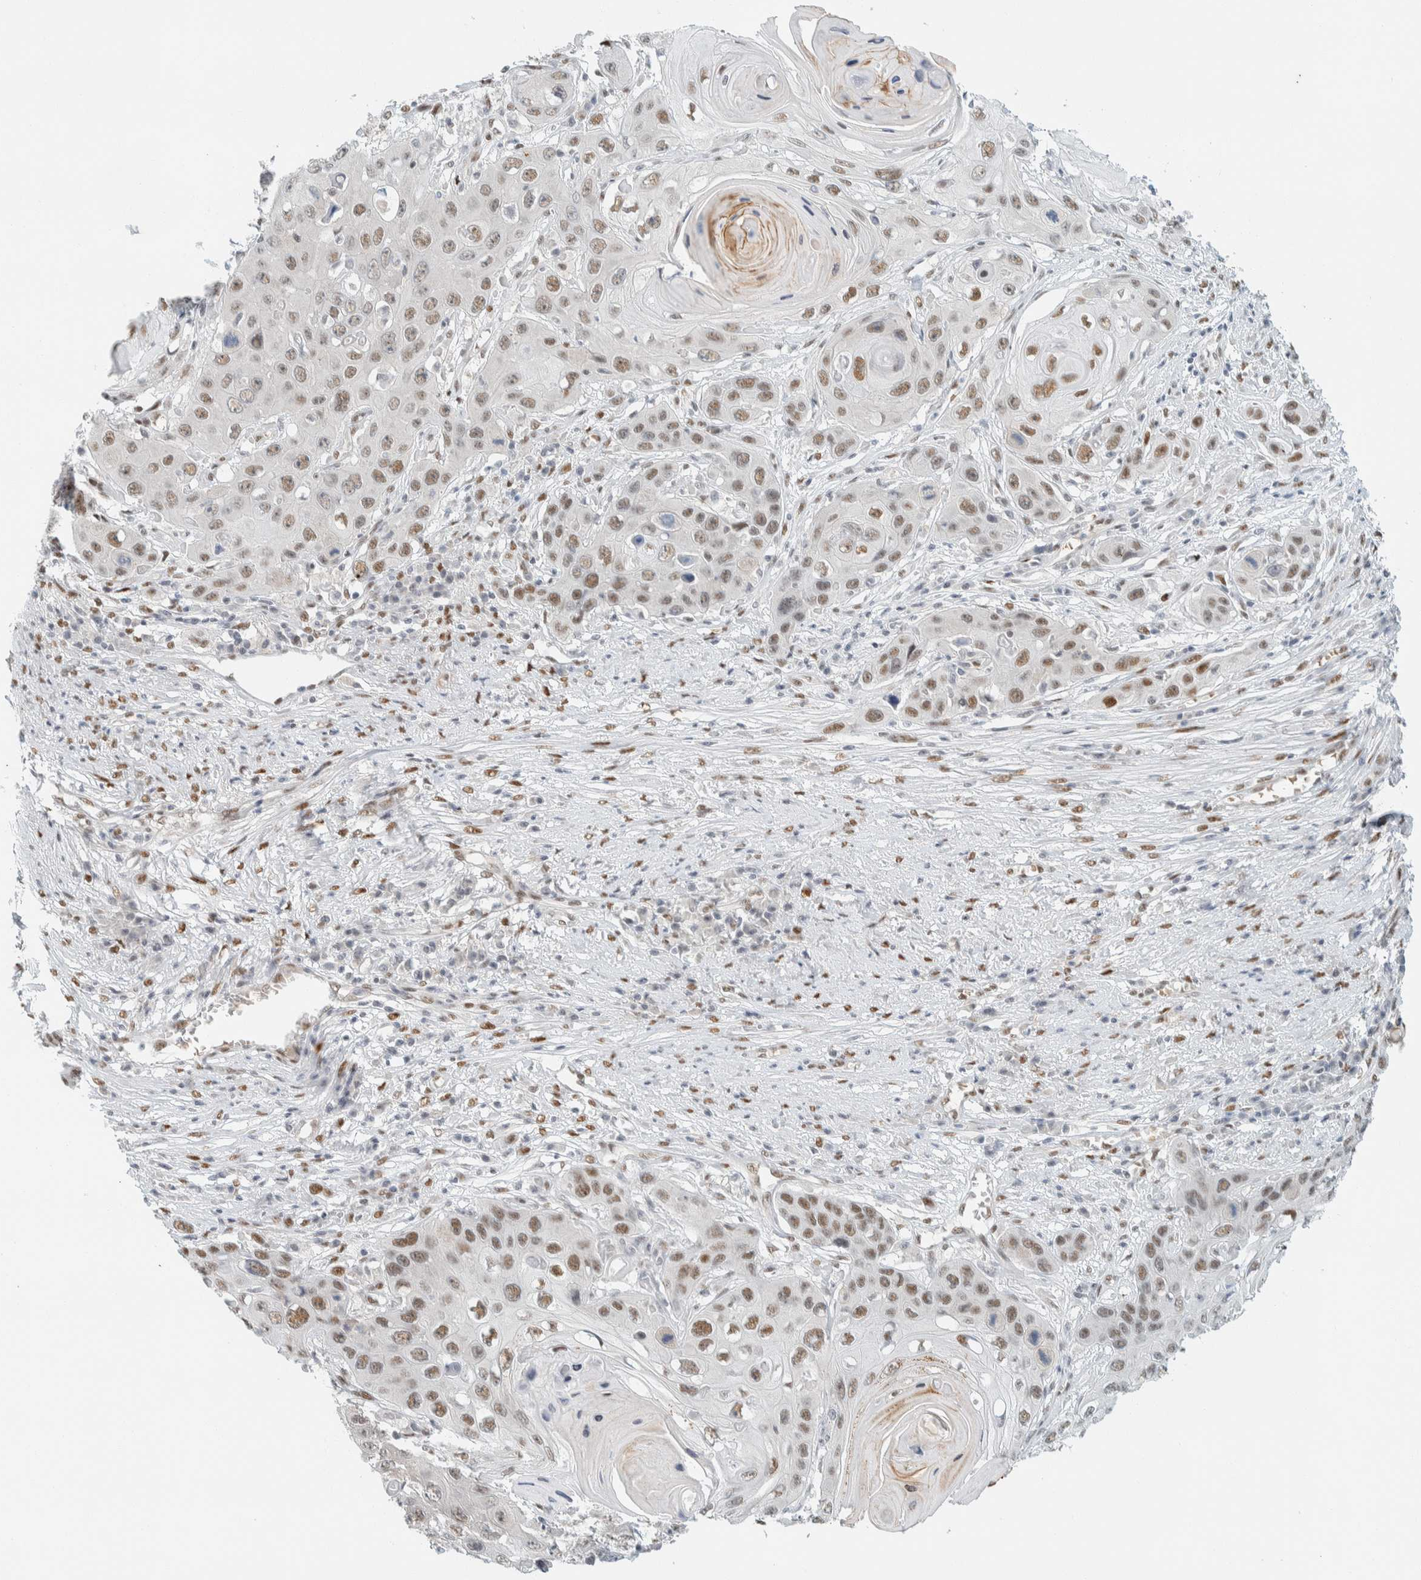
{"staining": {"intensity": "moderate", "quantity": "25%-75%", "location": "nuclear"}, "tissue": "skin cancer", "cell_type": "Tumor cells", "image_type": "cancer", "snomed": [{"axis": "morphology", "description": "Squamous cell carcinoma, NOS"}, {"axis": "topography", "description": "Skin"}], "caption": "Immunohistochemical staining of human skin cancer (squamous cell carcinoma) displays medium levels of moderate nuclear positivity in approximately 25%-75% of tumor cells.", "gene": "ZNF683", "patient": {"sex": "male", "age": 55}}